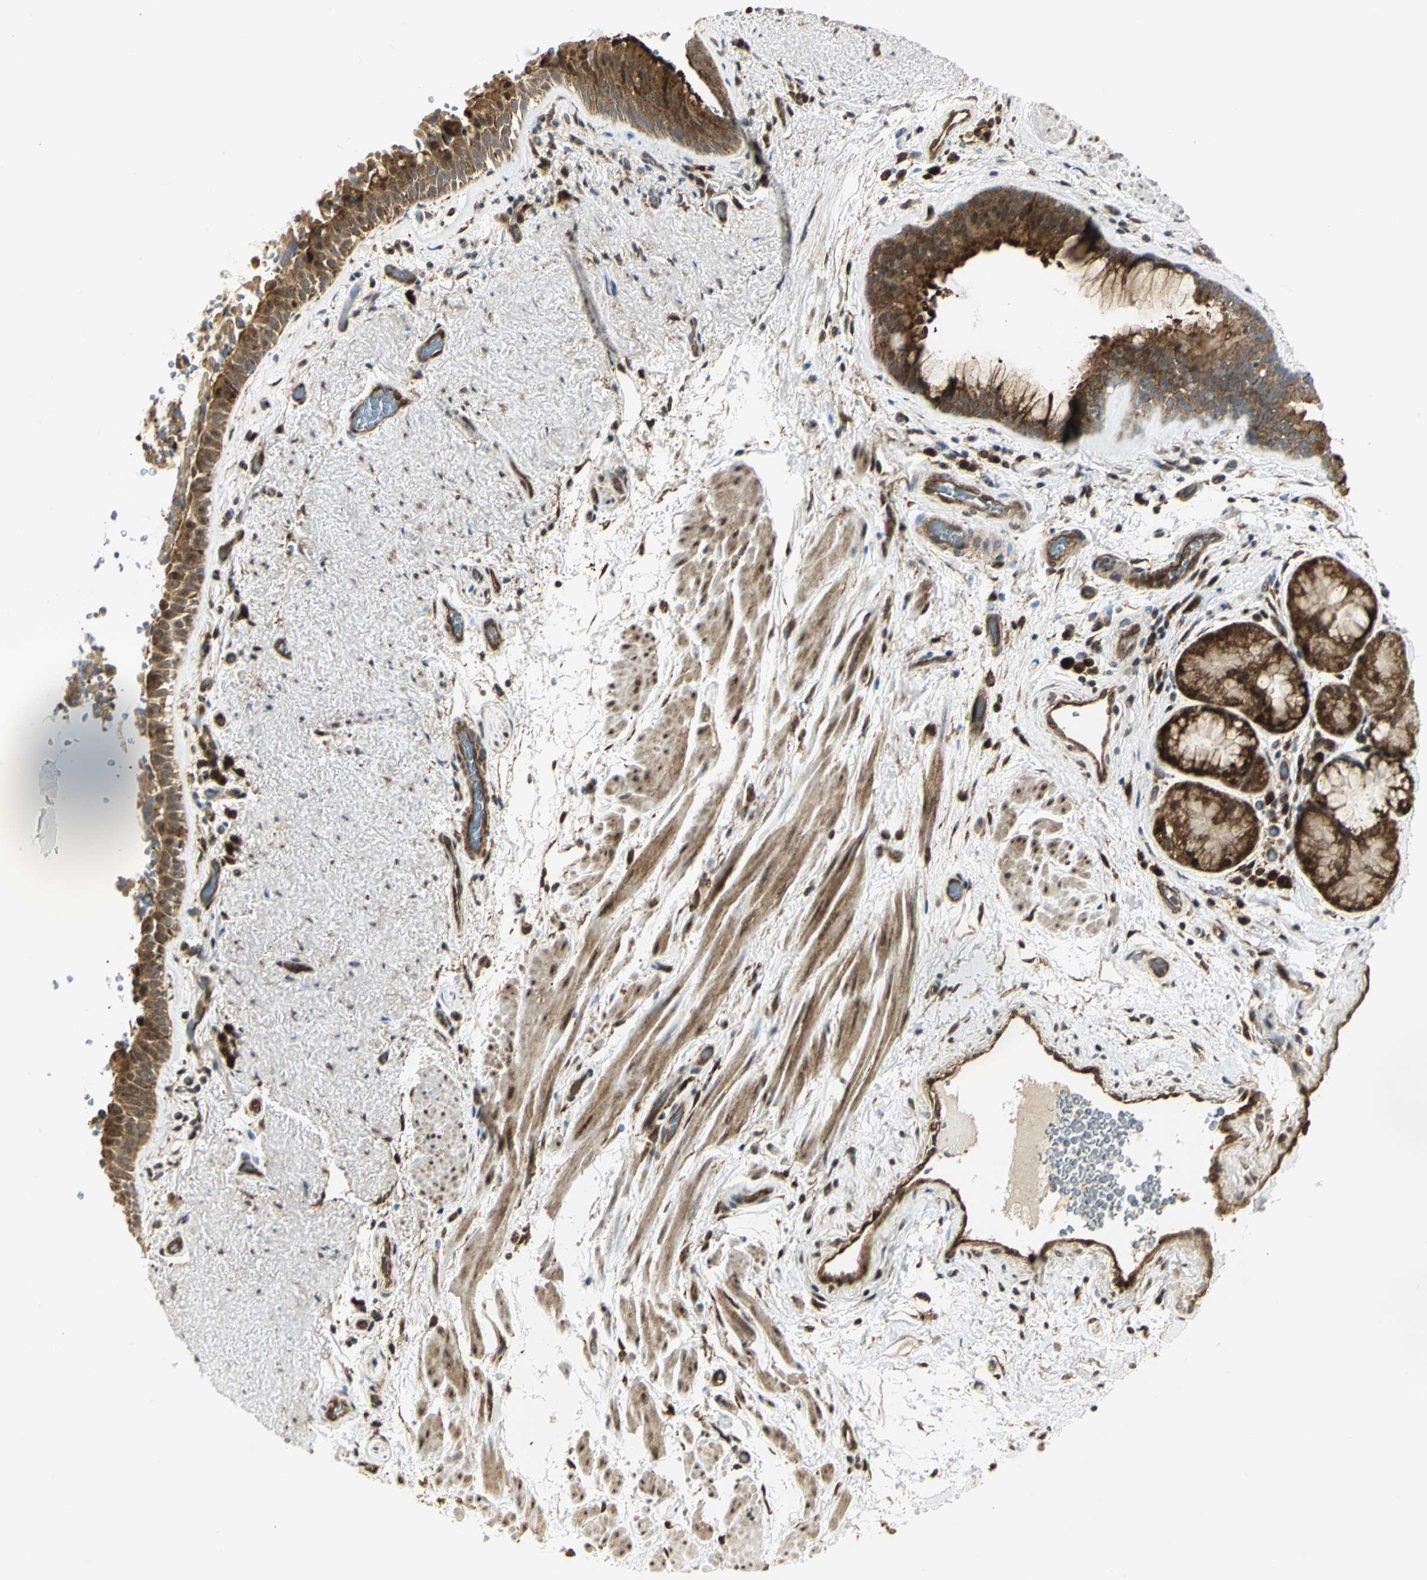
{"staining": {"intensity": "strong", "quantity": ">75%", "location": "cytoplasmic/membranous"}, "tissue": "bronchus", "cell_type": "Respiratory epithelial cells", "image_type": "normal", "snomed": [{"axis": "morphology", "description": "Normal tissue, NOS"}, {"axis": "topography", "description": "Bronchus"}], "caption": "Bronchus stained with DAB (3,3'-diaminobenzidine) immunohistochemistry (IHC) exhibits high levels of strong cytoplasmic/membranous positivity in about >75% of respiratory epithelial cells.", "gene": "EEA1", "patient": {"sex": "female", "age": 54}}